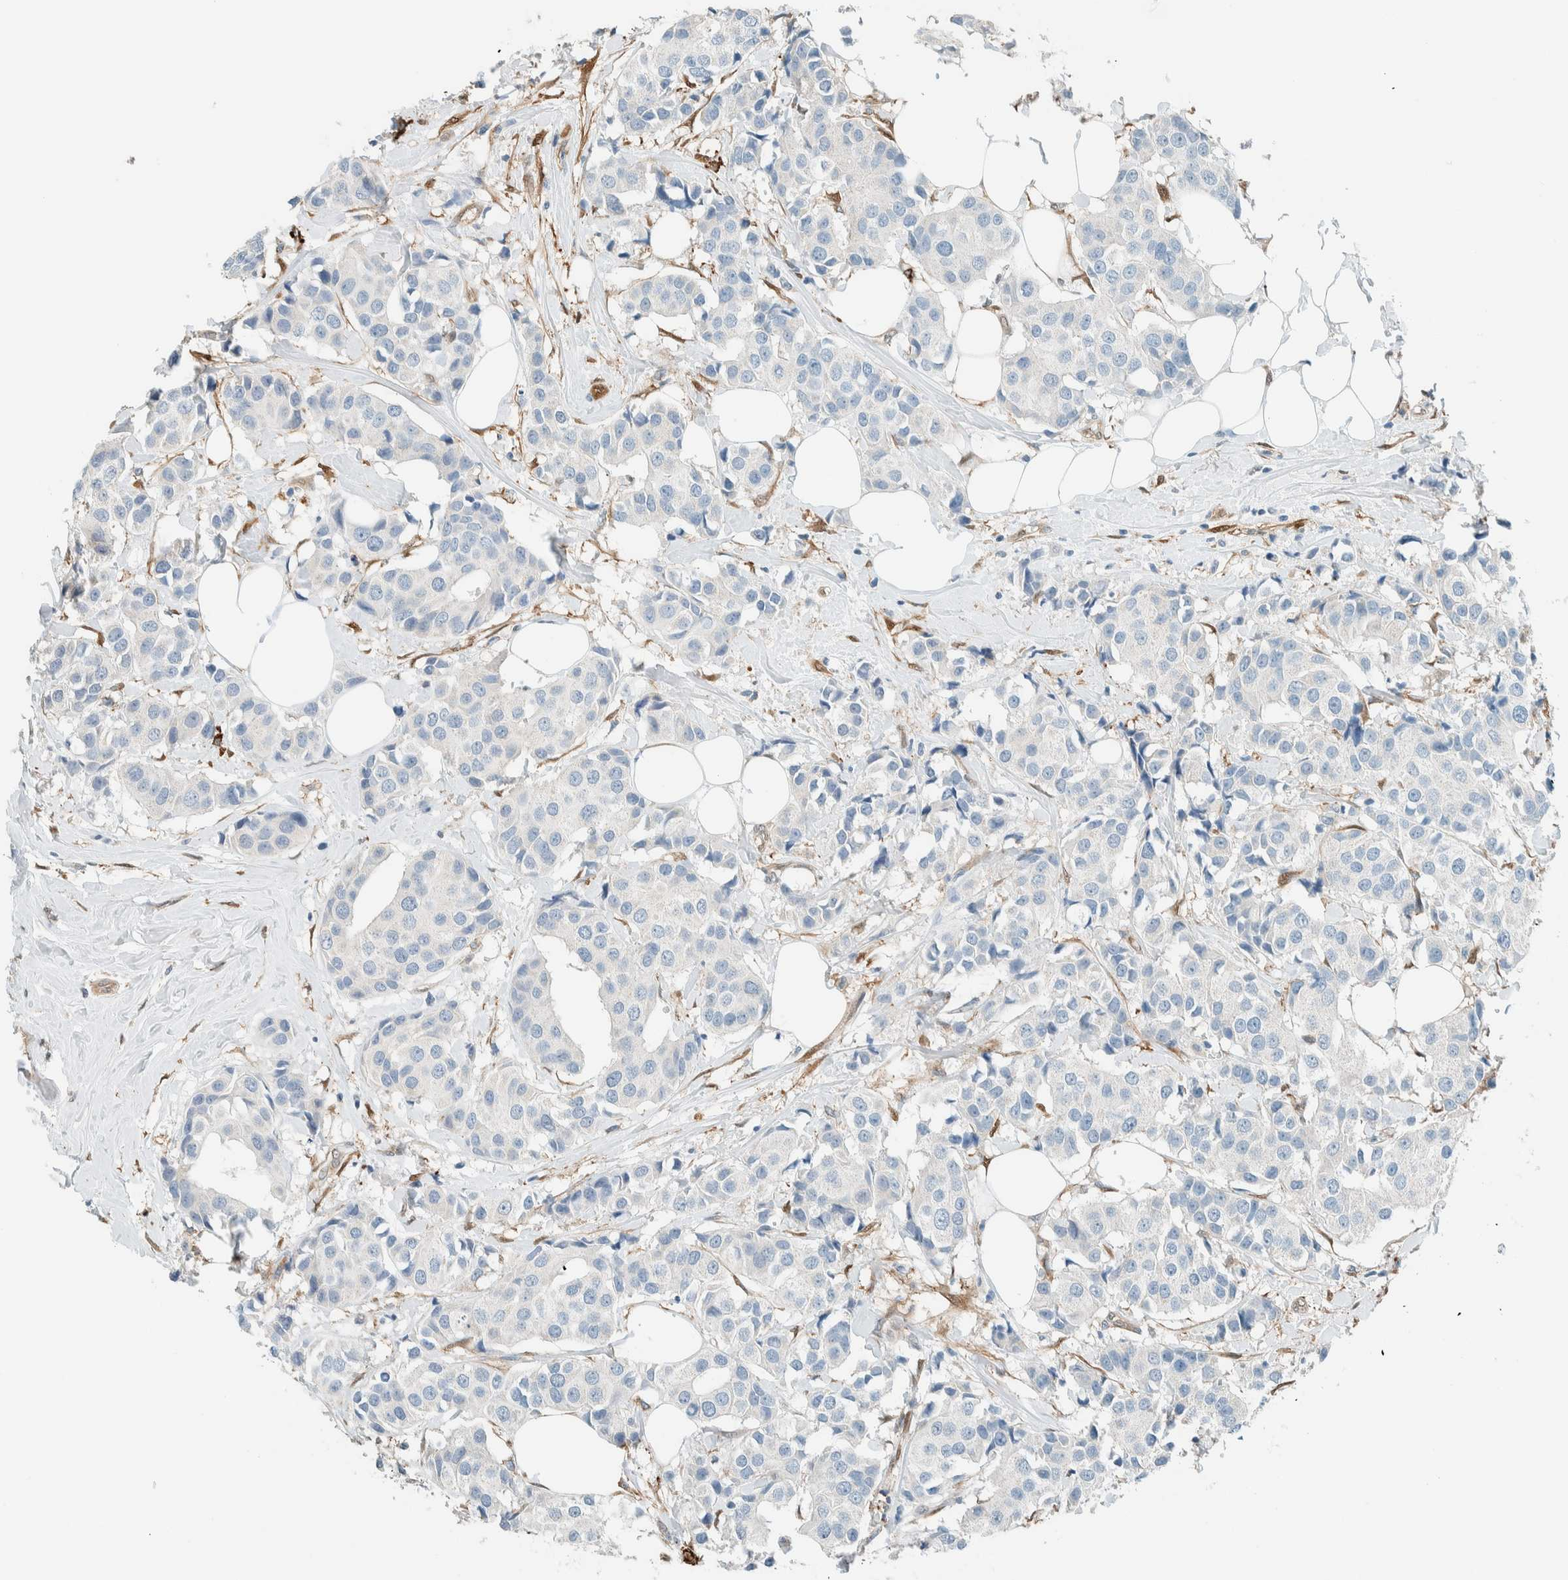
{"staining": {"intensity": "negative", "quantity": "none", "location": "none"}, "tissue": "breast cancer", "cell_type": "Tumor cells", "image_type": "cancer", "snomed": [{"axis": "morphology", "description": "Normal tissue, NOS"}, {"axis": "morphology", "description": "Duct carcinoma"}, {"axis": "topography", "description": "Breast"}], "caption": "This image is of breast infiltrating ductal carcinoma stained with IHC to label a protein in brown with the nuclei are counter-stained blue. There is no expression in tumor cells.", "gene": "NXN", "patient": {"sex": "female", "age": 39}}